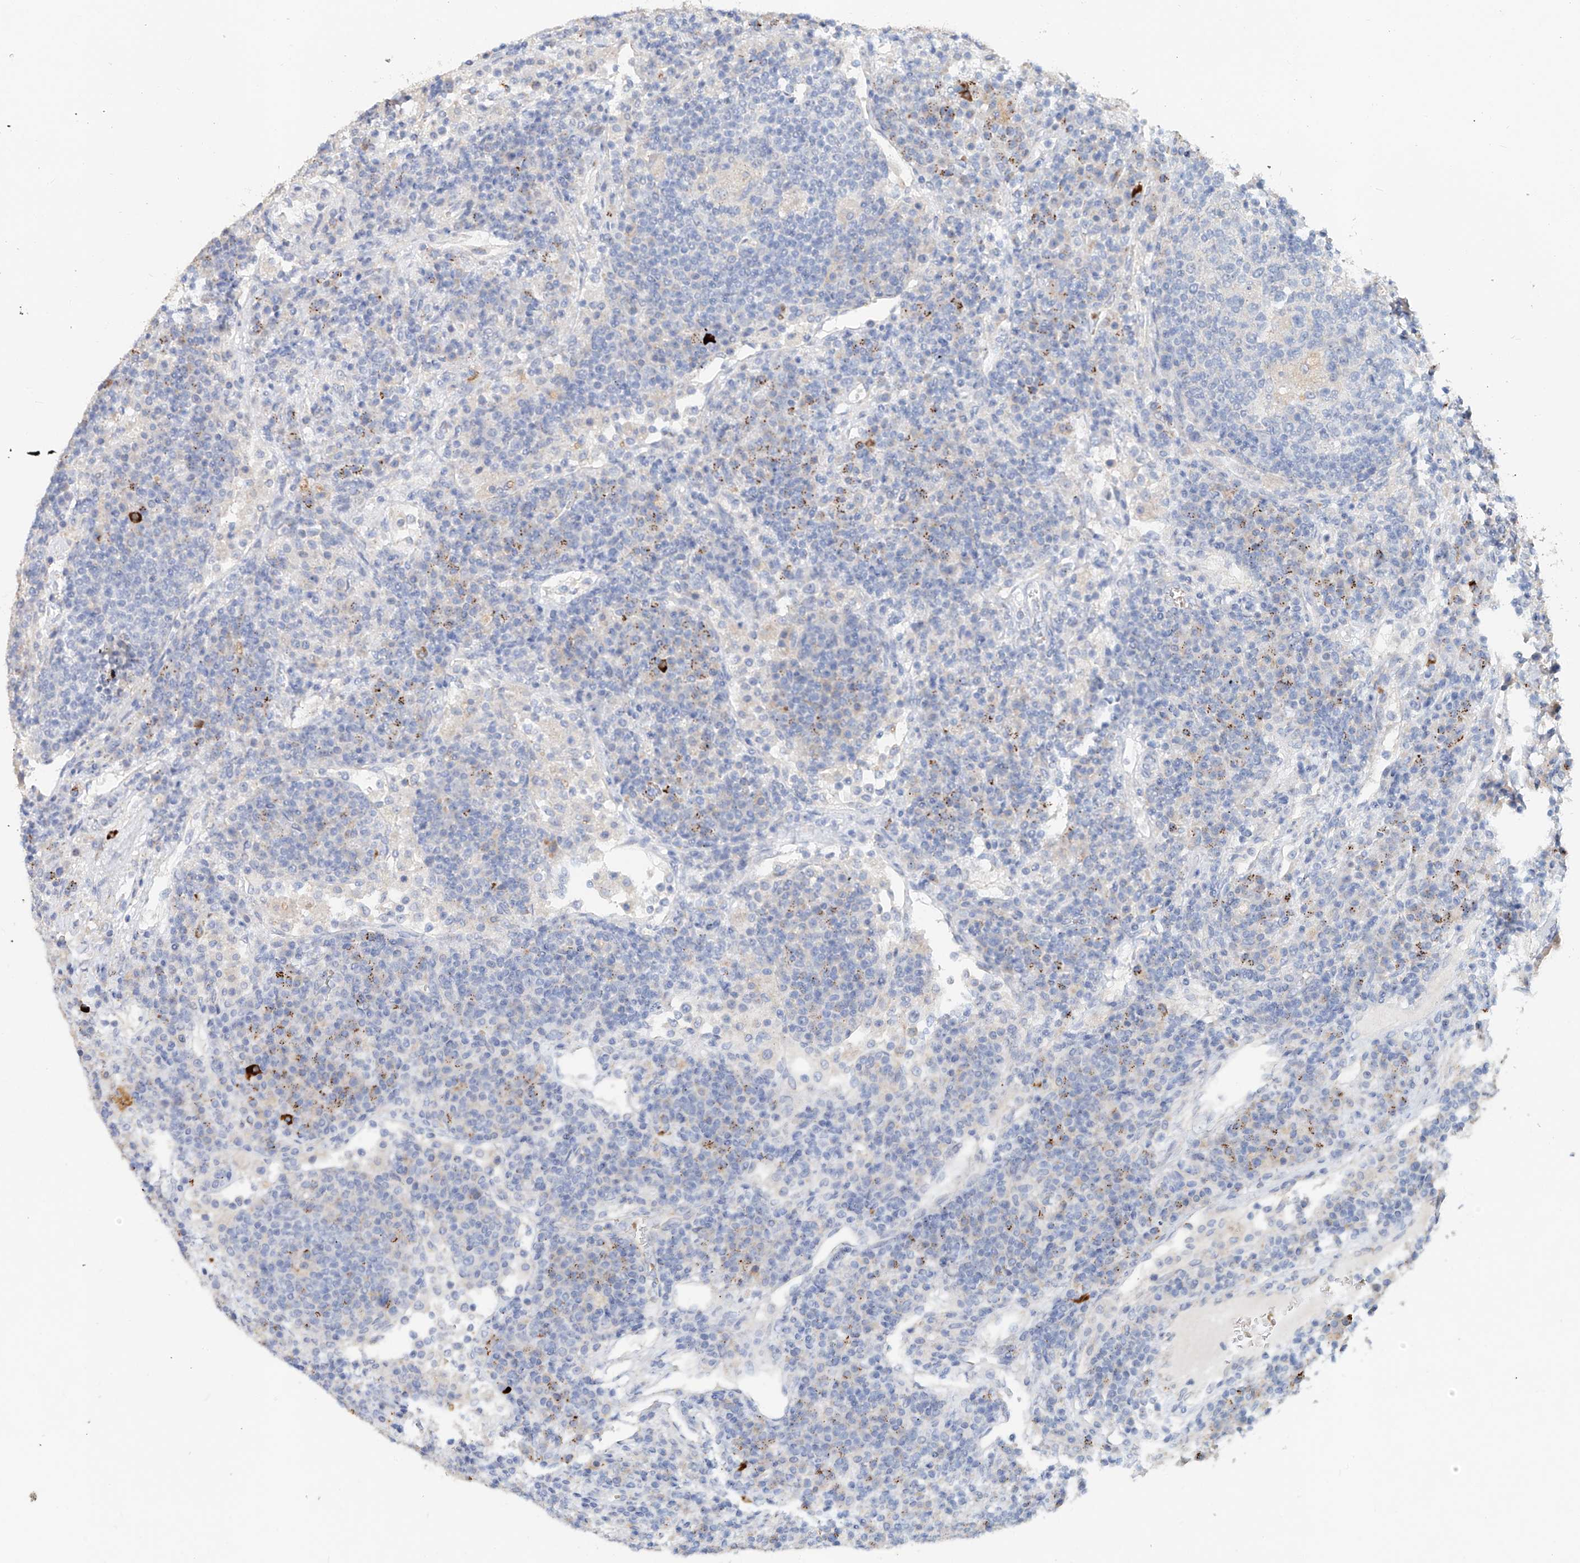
{"staining": {"intensity": "moderate", "quantity": "<25%", "location": "cytoplasmic/membranous"}, "tissue": "lymph node", "cell_type": "Germinal center cells", "image_type": "normal", "snomed": [{"axis": "morphology", "description": "Normal tissue, NOS"}, {"axis": "topography", "description": "Lymph node"}], "caption": "Immunohistochemistry (DAB) staining of unremarkable lymph node exhibits moderate cytoplasmic/membranous protein positivity in about <25% of germinal center cells. (IHC, brightfield microscopy, high magnification).", "gene": "TRIM47", "patient": {"sex": "female", "age": 53}}